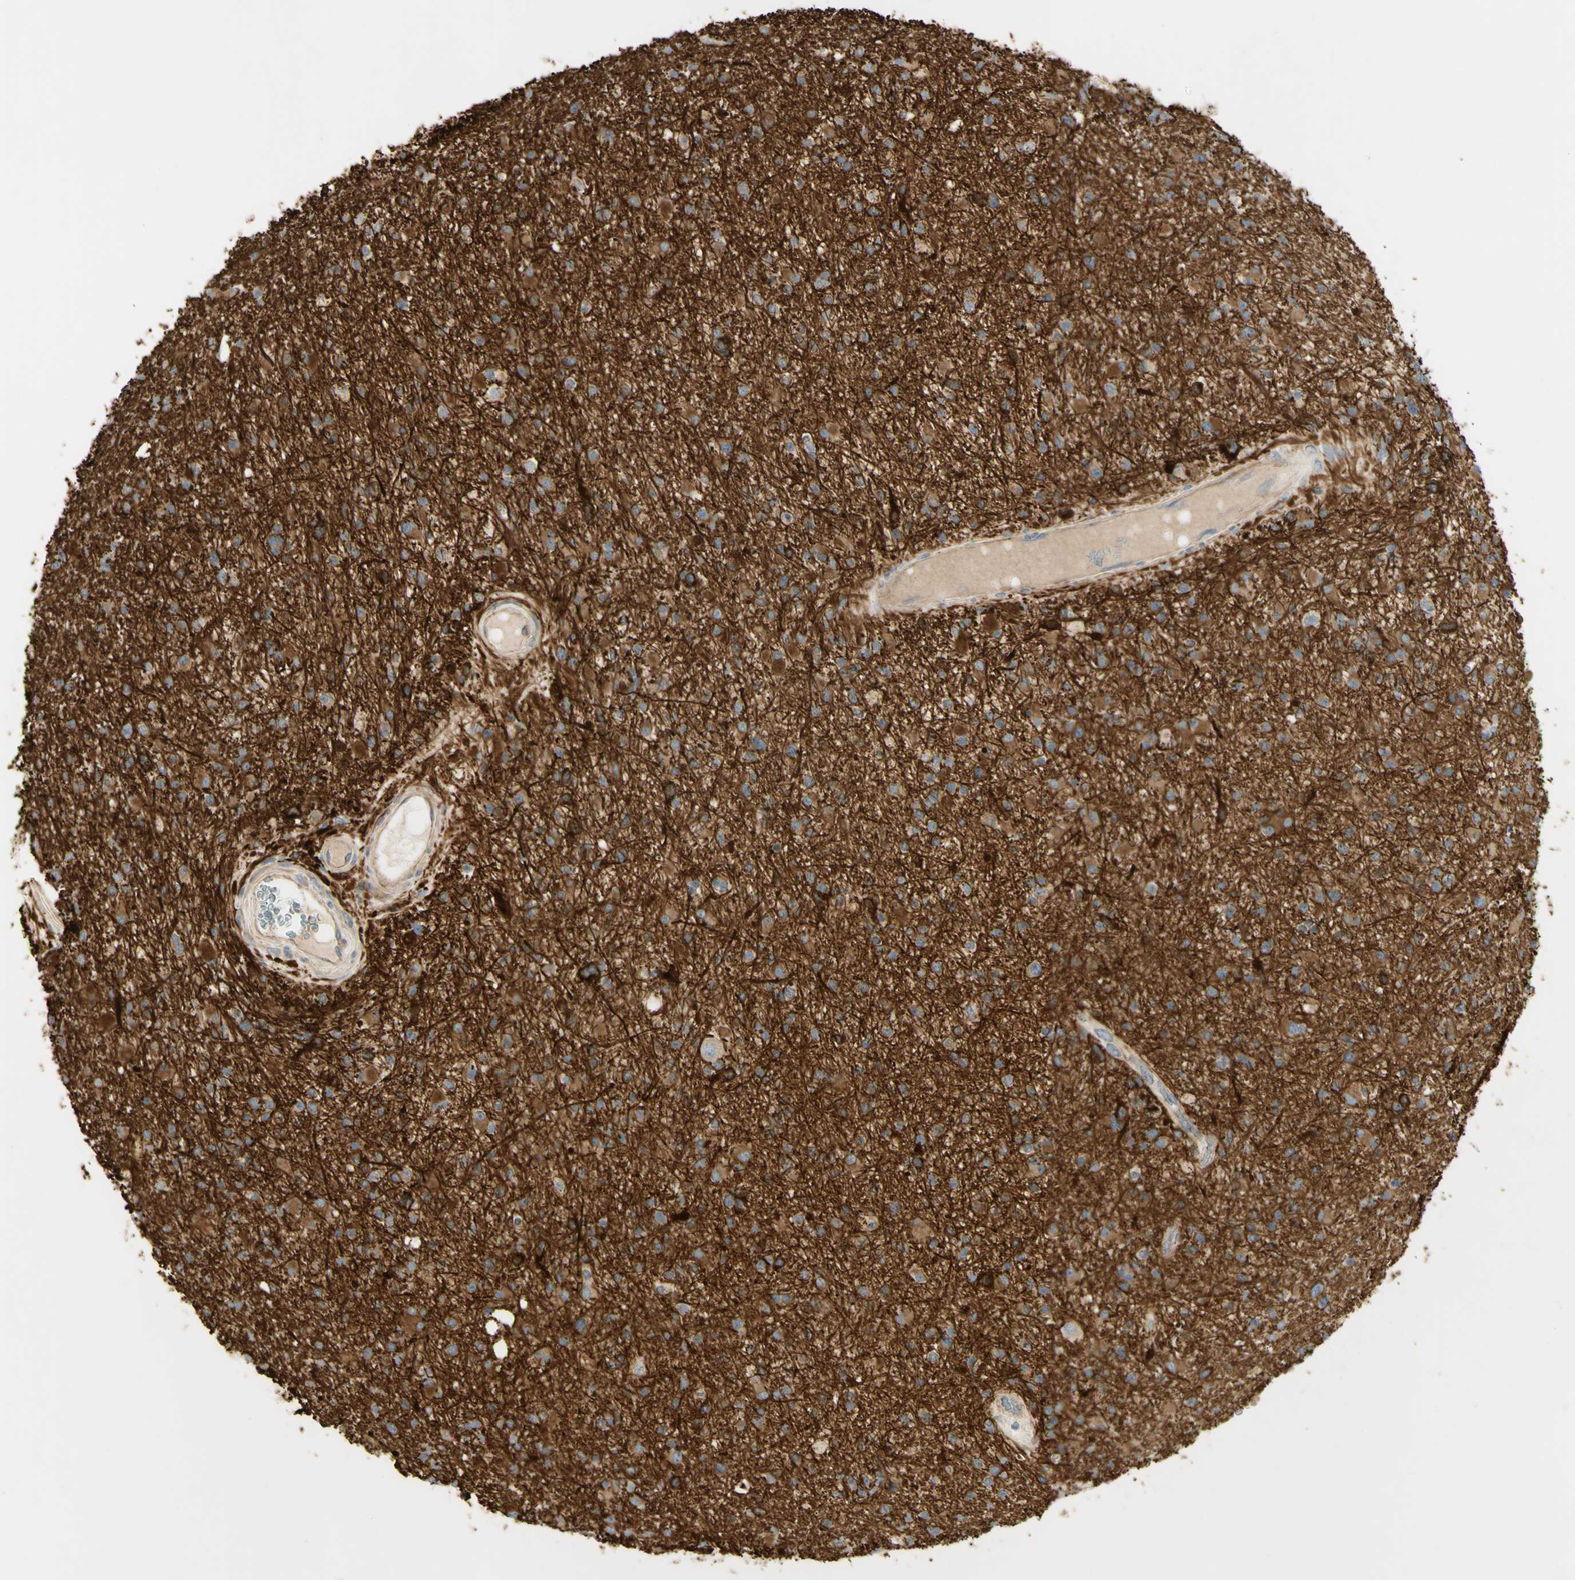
{"staining": {"intensity": "moderate", "quantity": ">75%", "location": "cytoplasmic/membranous"}, "tissue": "glioma", "cell_type": "Tumor cells", "image_type": "cancer", "snomed": [{"axis": "morphology", "description": "Glioma, malignant, High grade"}, {"axis": "topography", "description": "Brain"}], "caption": "Immunohistochemistry (IHC) histopathology image of human malignant high-grade glioma stained for a protein (brown), which exhibits medium levels of moderate cytoplasmic/membranous positivity in approximately >75% of tumor cells.", "gene": "KIF11", "patient": {"sex": "male", "age": 33}}